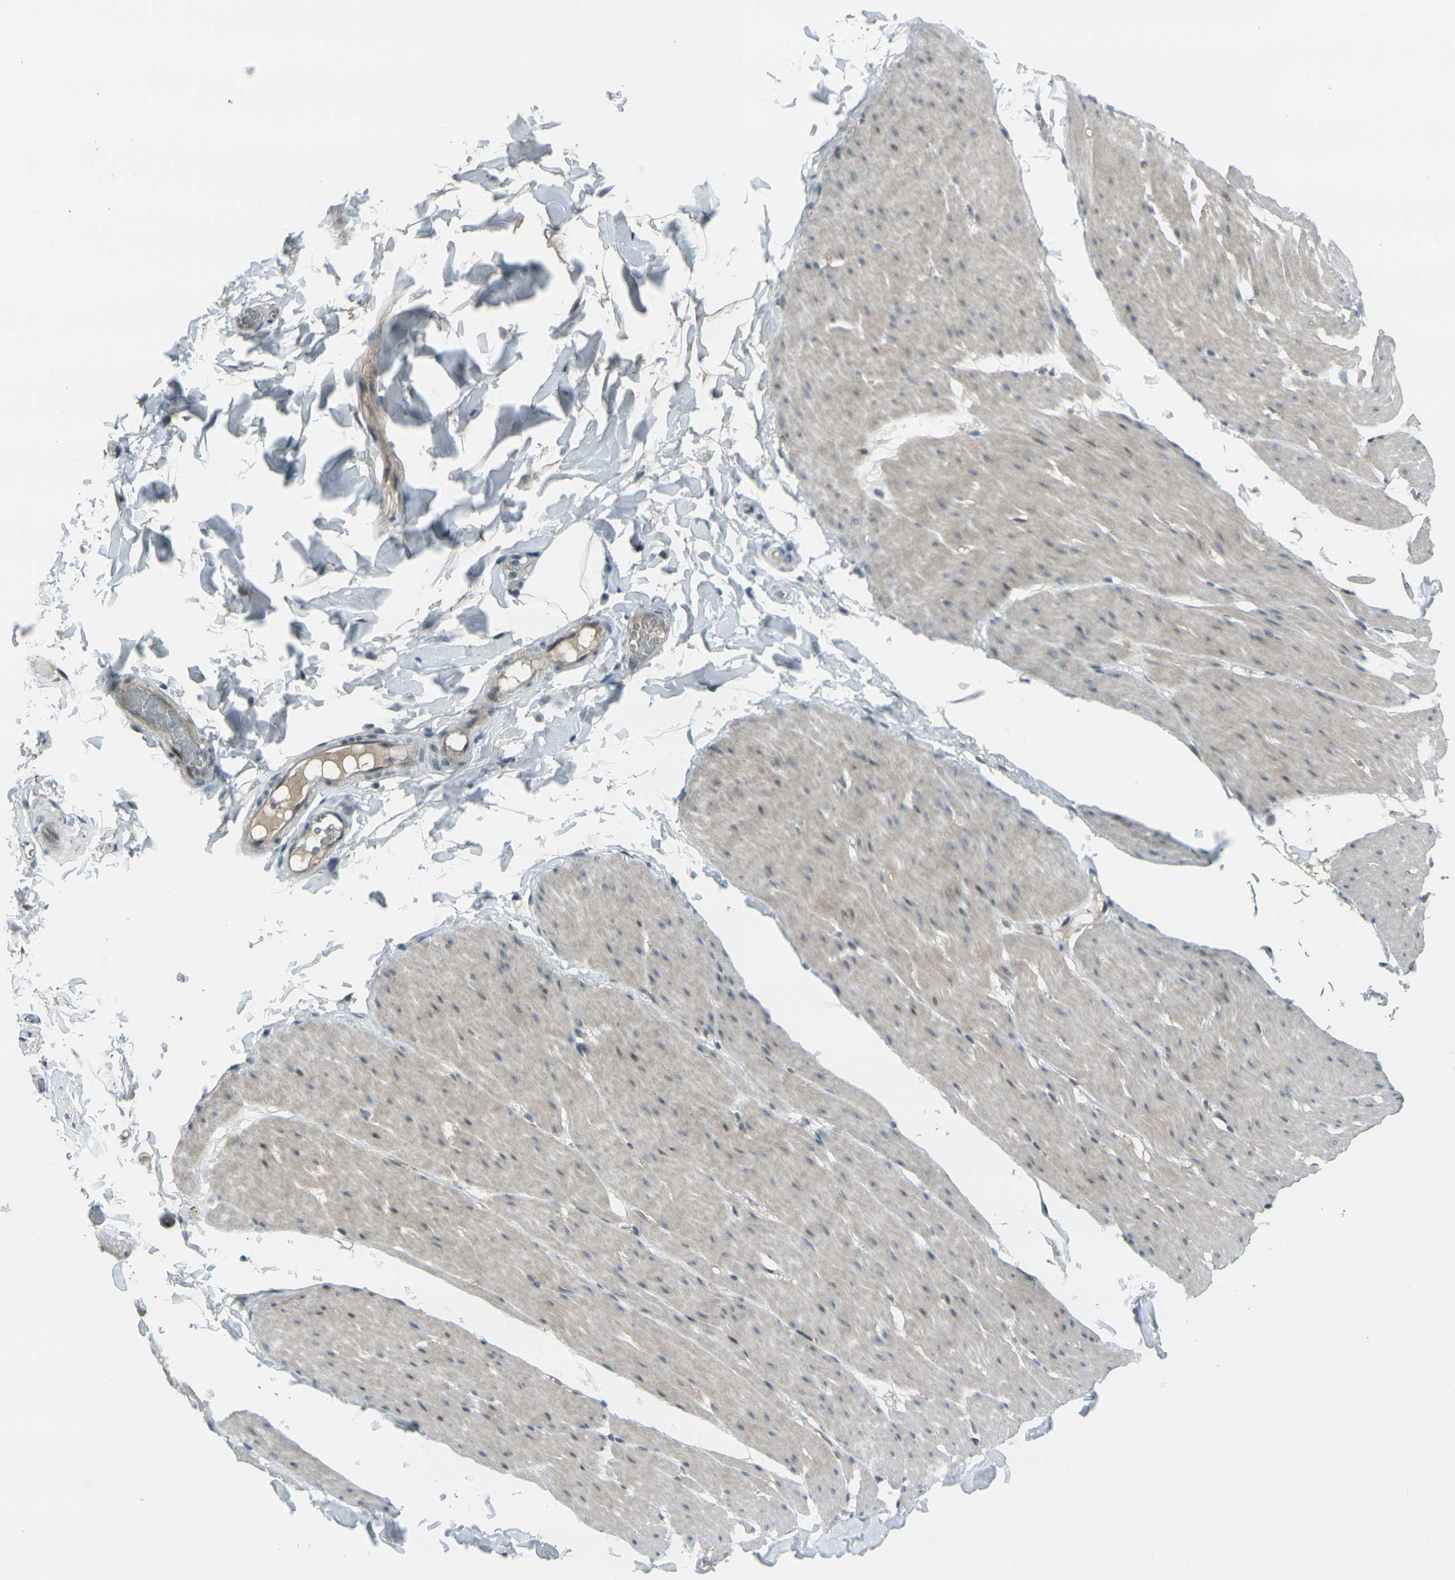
{"staining": {"intensity": "weak", "quantity": "25%-75%", "location": "cytoplasmic/membranous"}, "tissue": "smooth muscle", "cell_type": "Smooth muscle cells", "image_type": "normal", "snomed": [{"axis": "morphology", "description": "Normal tissue, NOS"}, {"axis": "topography", "description": "Smooth muscle"}, {"axis": "topography", "description": "Colon"}], "caption": "A photomicrograph of human smooth muscle stained for a protein displays weak cytoplasmic/membranous brown staining in smooth muscle cells. Nuclei are stained in blue.", "gene": "GPR19", "patient": {"sex": "male", "age": 67}}